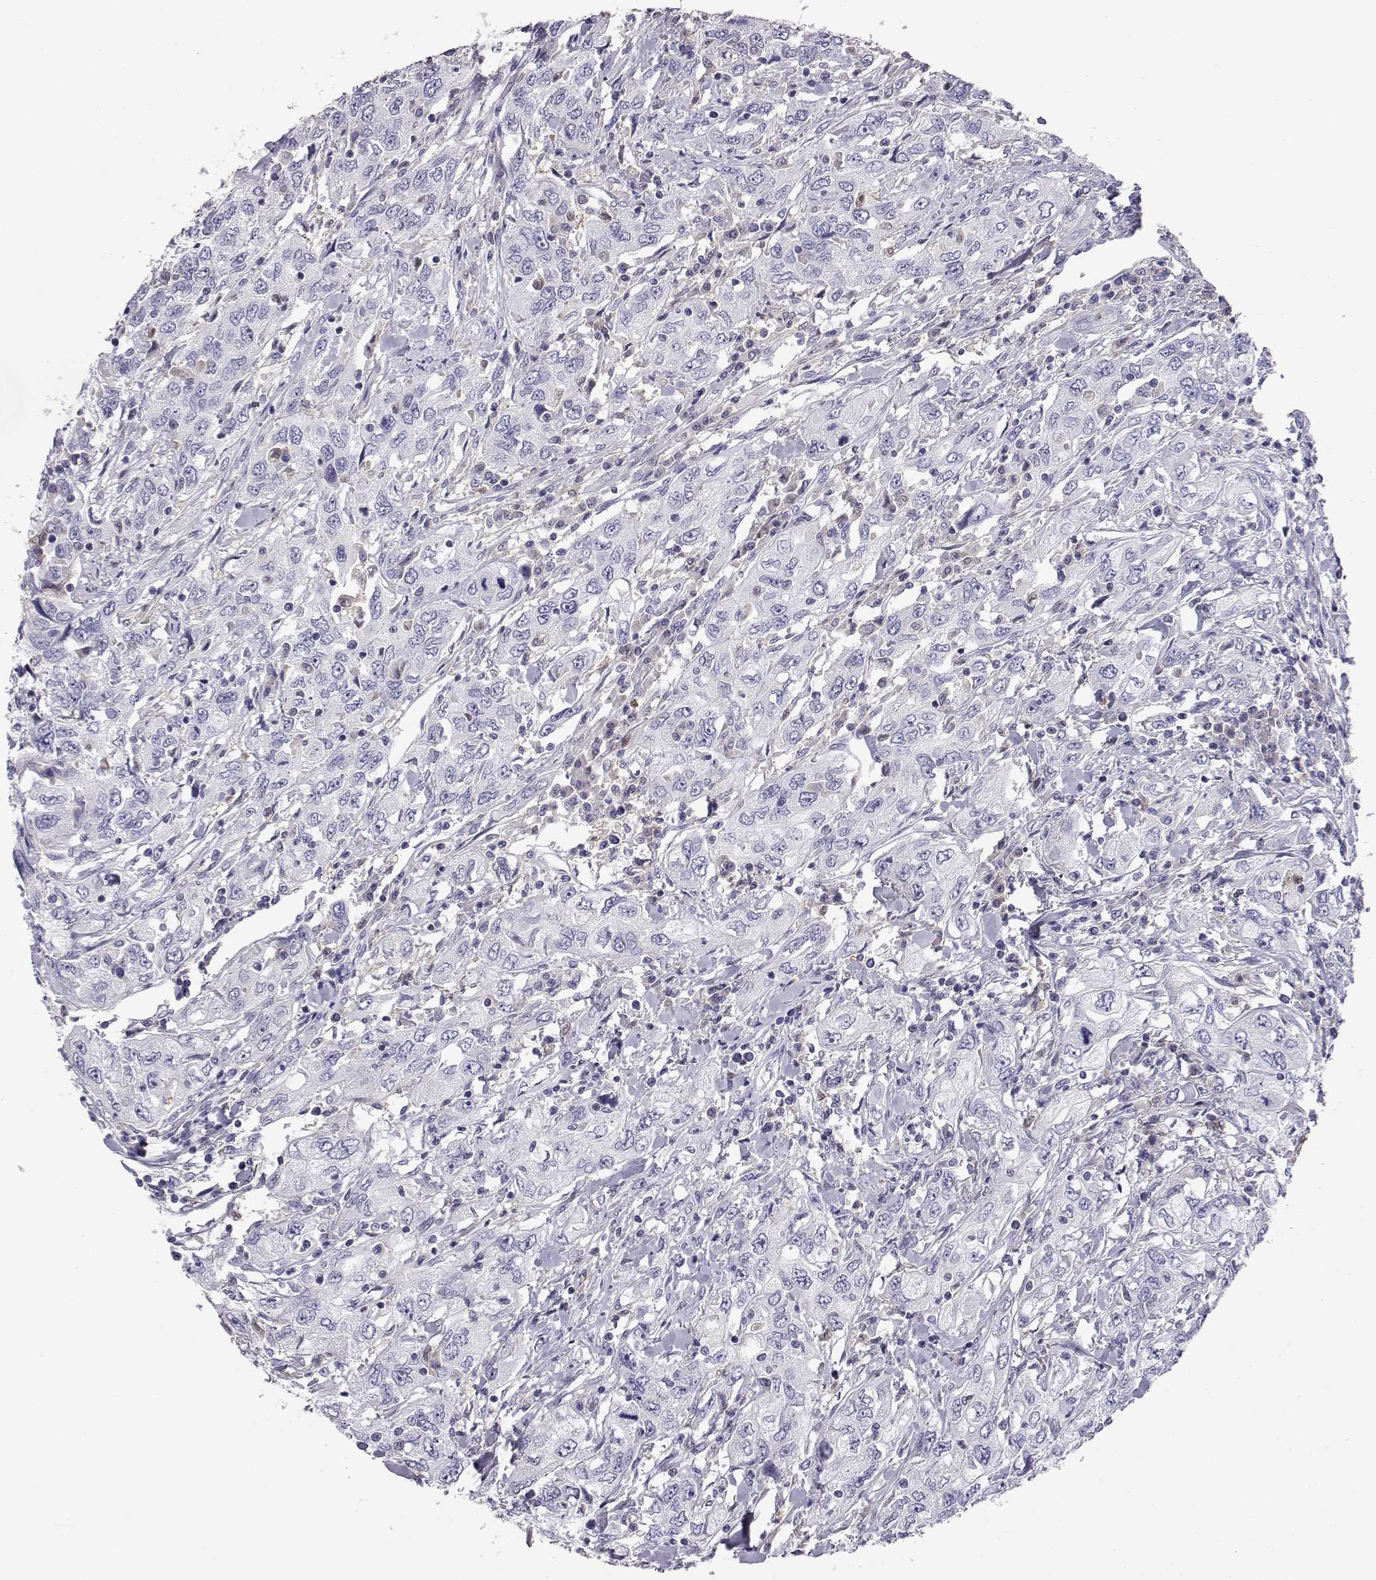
{"staining": {"intensity": "negative", "quantity": "none", "location": "none"}, "tissue": "urothelial cancer", "cell_type": "Tumor cells", "image_type": "cancer", "snomed": [{"axis": "morphology", "description": "Urothelial carcinoma, High grade"}, {"axis": "topography", "description": "Urinary bladder"}], "caption": "Tumor cells are negative for protein expression in human urothelial carcinoma (high-grade).", "gene": "AKR1B1", "patient": {"sex": "male", "age": 76}}